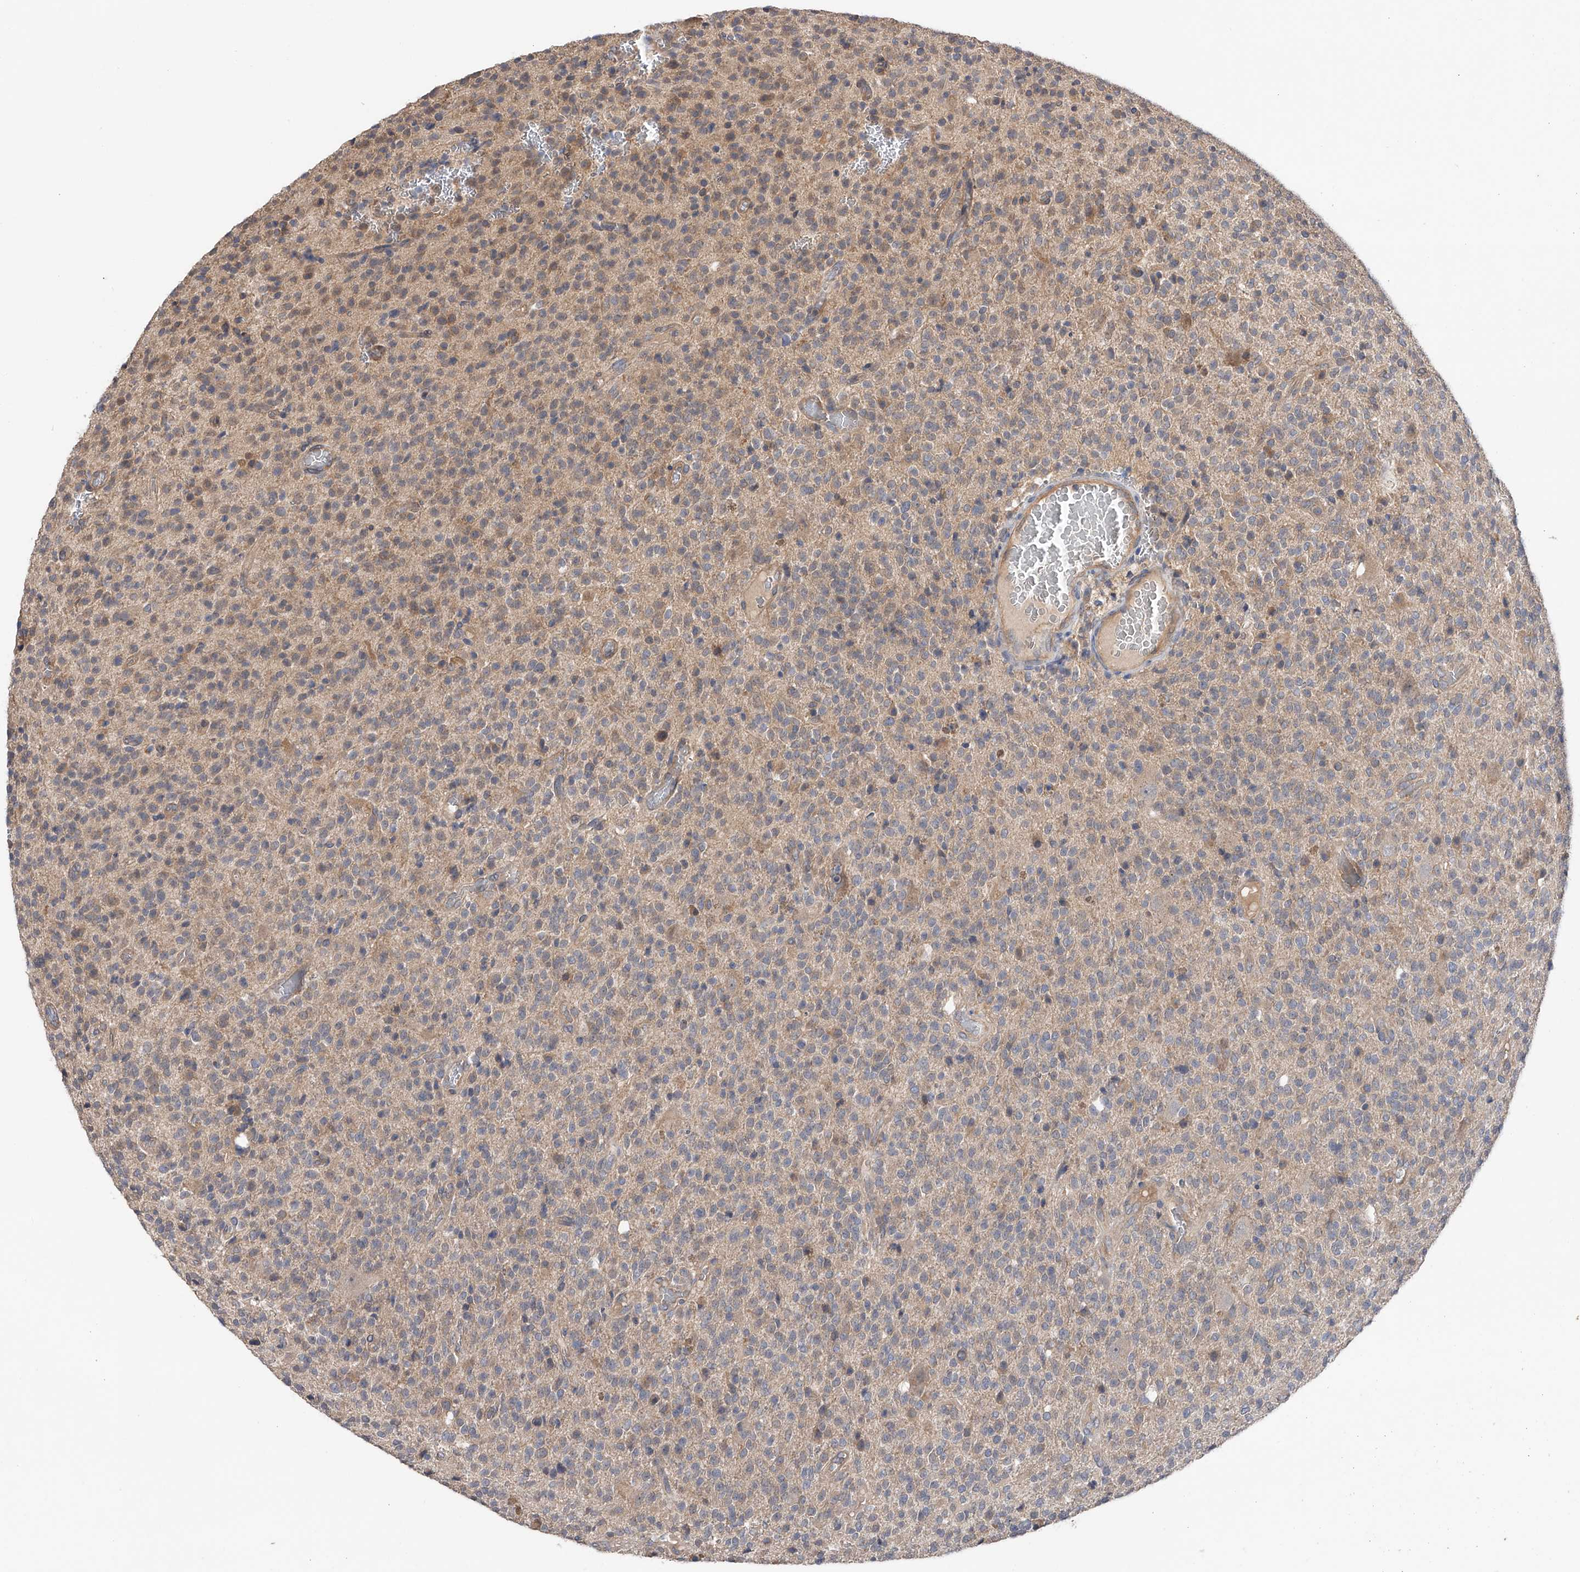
{"staining": {"intensity": "negative", "quantity": "none", "location": "none"}, "tissue": "glioma", "cell_type": "Tumor cells", "image_type": "cancer", "snomed": [{"axis": "morphology", "description": "Glioma, malignant, High grade"}, {"axis": "topography", "description": "Brain"}], "caption": "IHC of glioma exhibits no expression in tumor cells. The staining was performed using DAB to visualize the protein expression in brown, while the nuclei were stained in blue with hematoxylin (Magnification: 20x).", "gene": "CFAP298", "patient": {"sex": "male", "age": 34}}